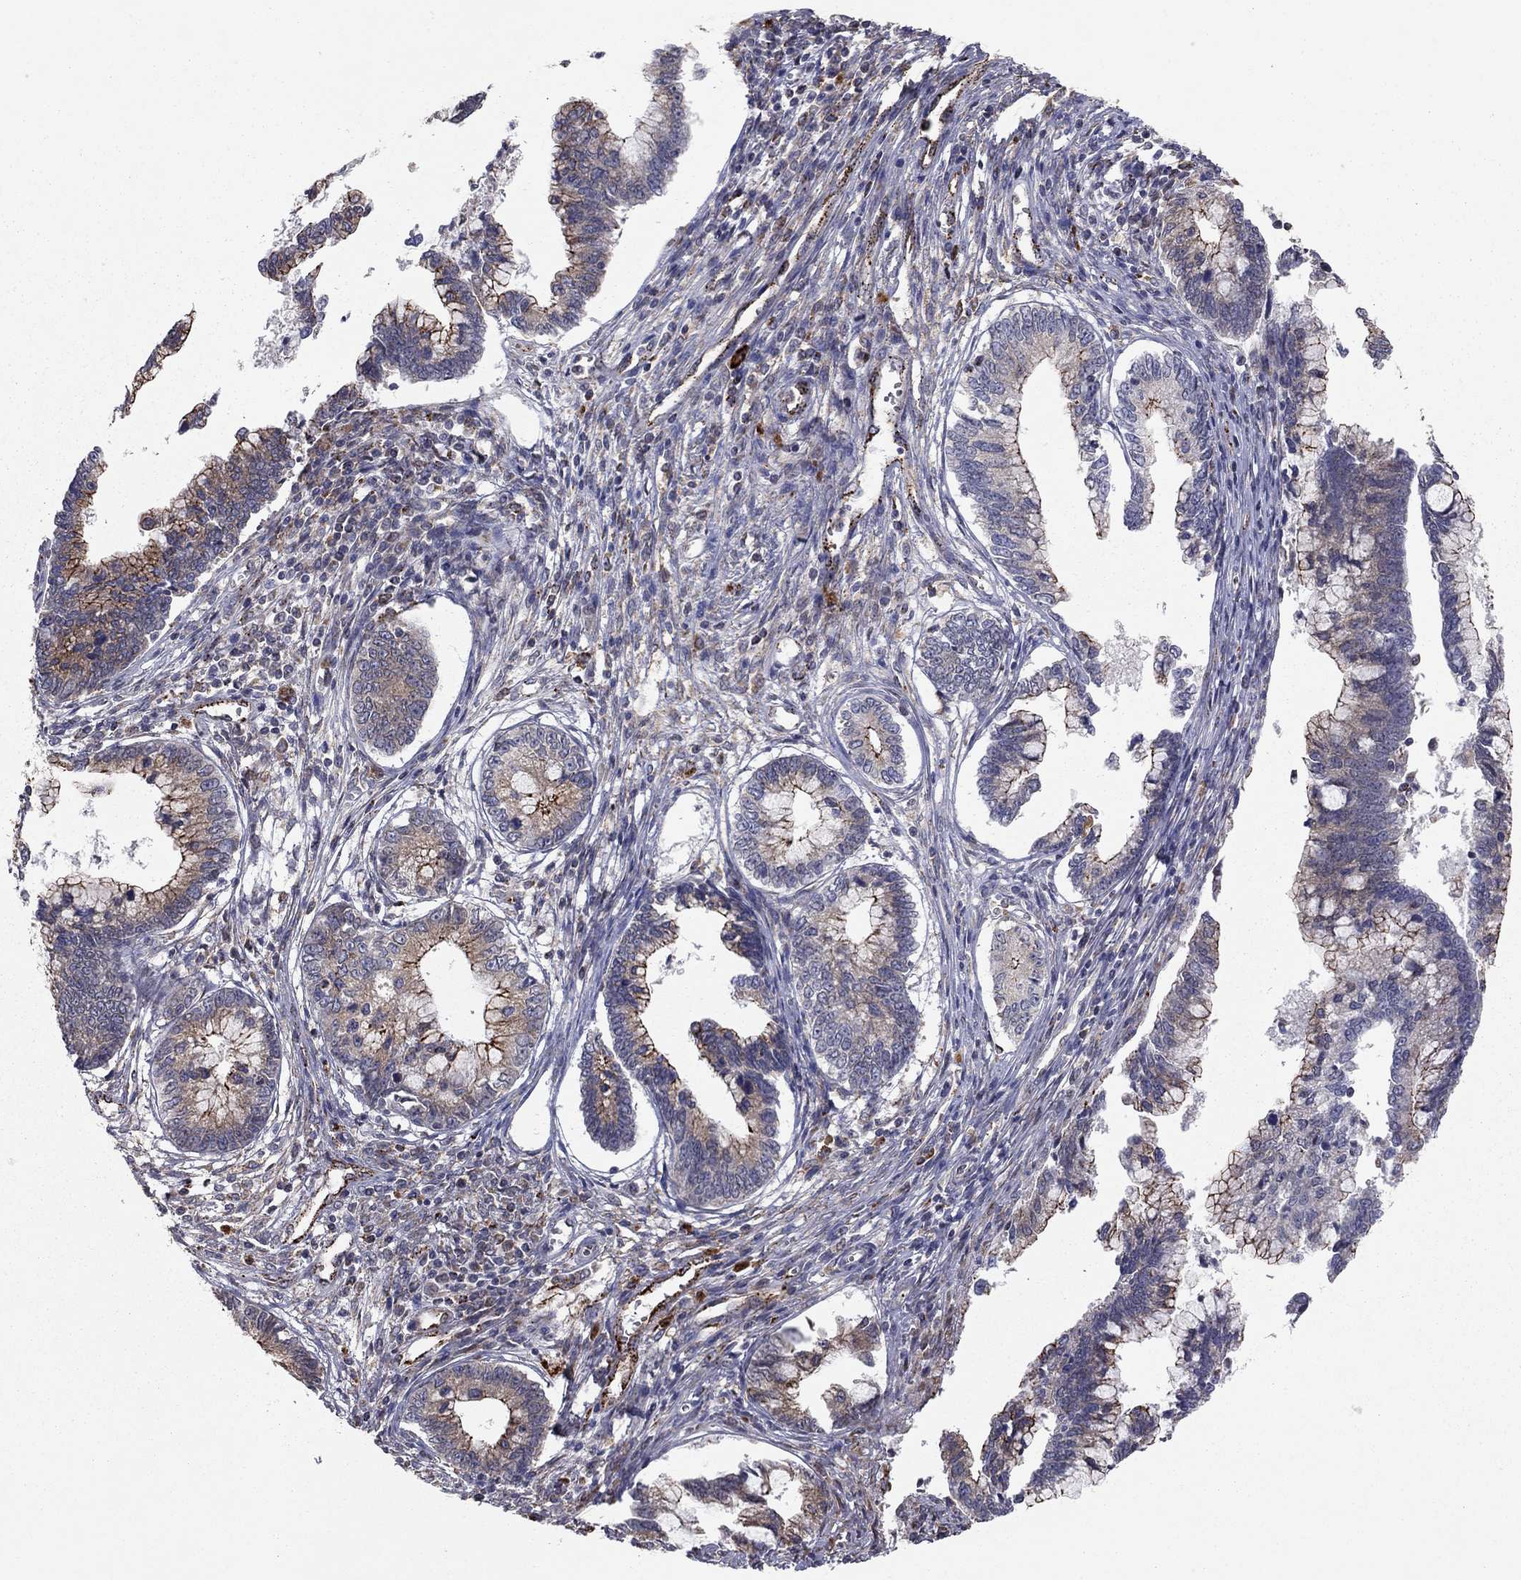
{"staining": {"intensity": "strong", "quantity": "25%-75%", "location": "cytoplasmic/membranous"}, "tissue": "cervical cancer", "cell_type": "Tumor cells", "image_type": "cancer", "snomed": [{"axis": "morphology", "description": "Adenocarcinoma, NOS"}, {"axis": "topography", "description": "Cervix"}], "caption": "This is an image of immunohistochemistry staining of adenocarcinoma (cervical), which shows strong staining in the cytoplasmic/membranous of tumor cells.", "gene": "YIF1A", "patient": {"sex": "female", "age": 44}}